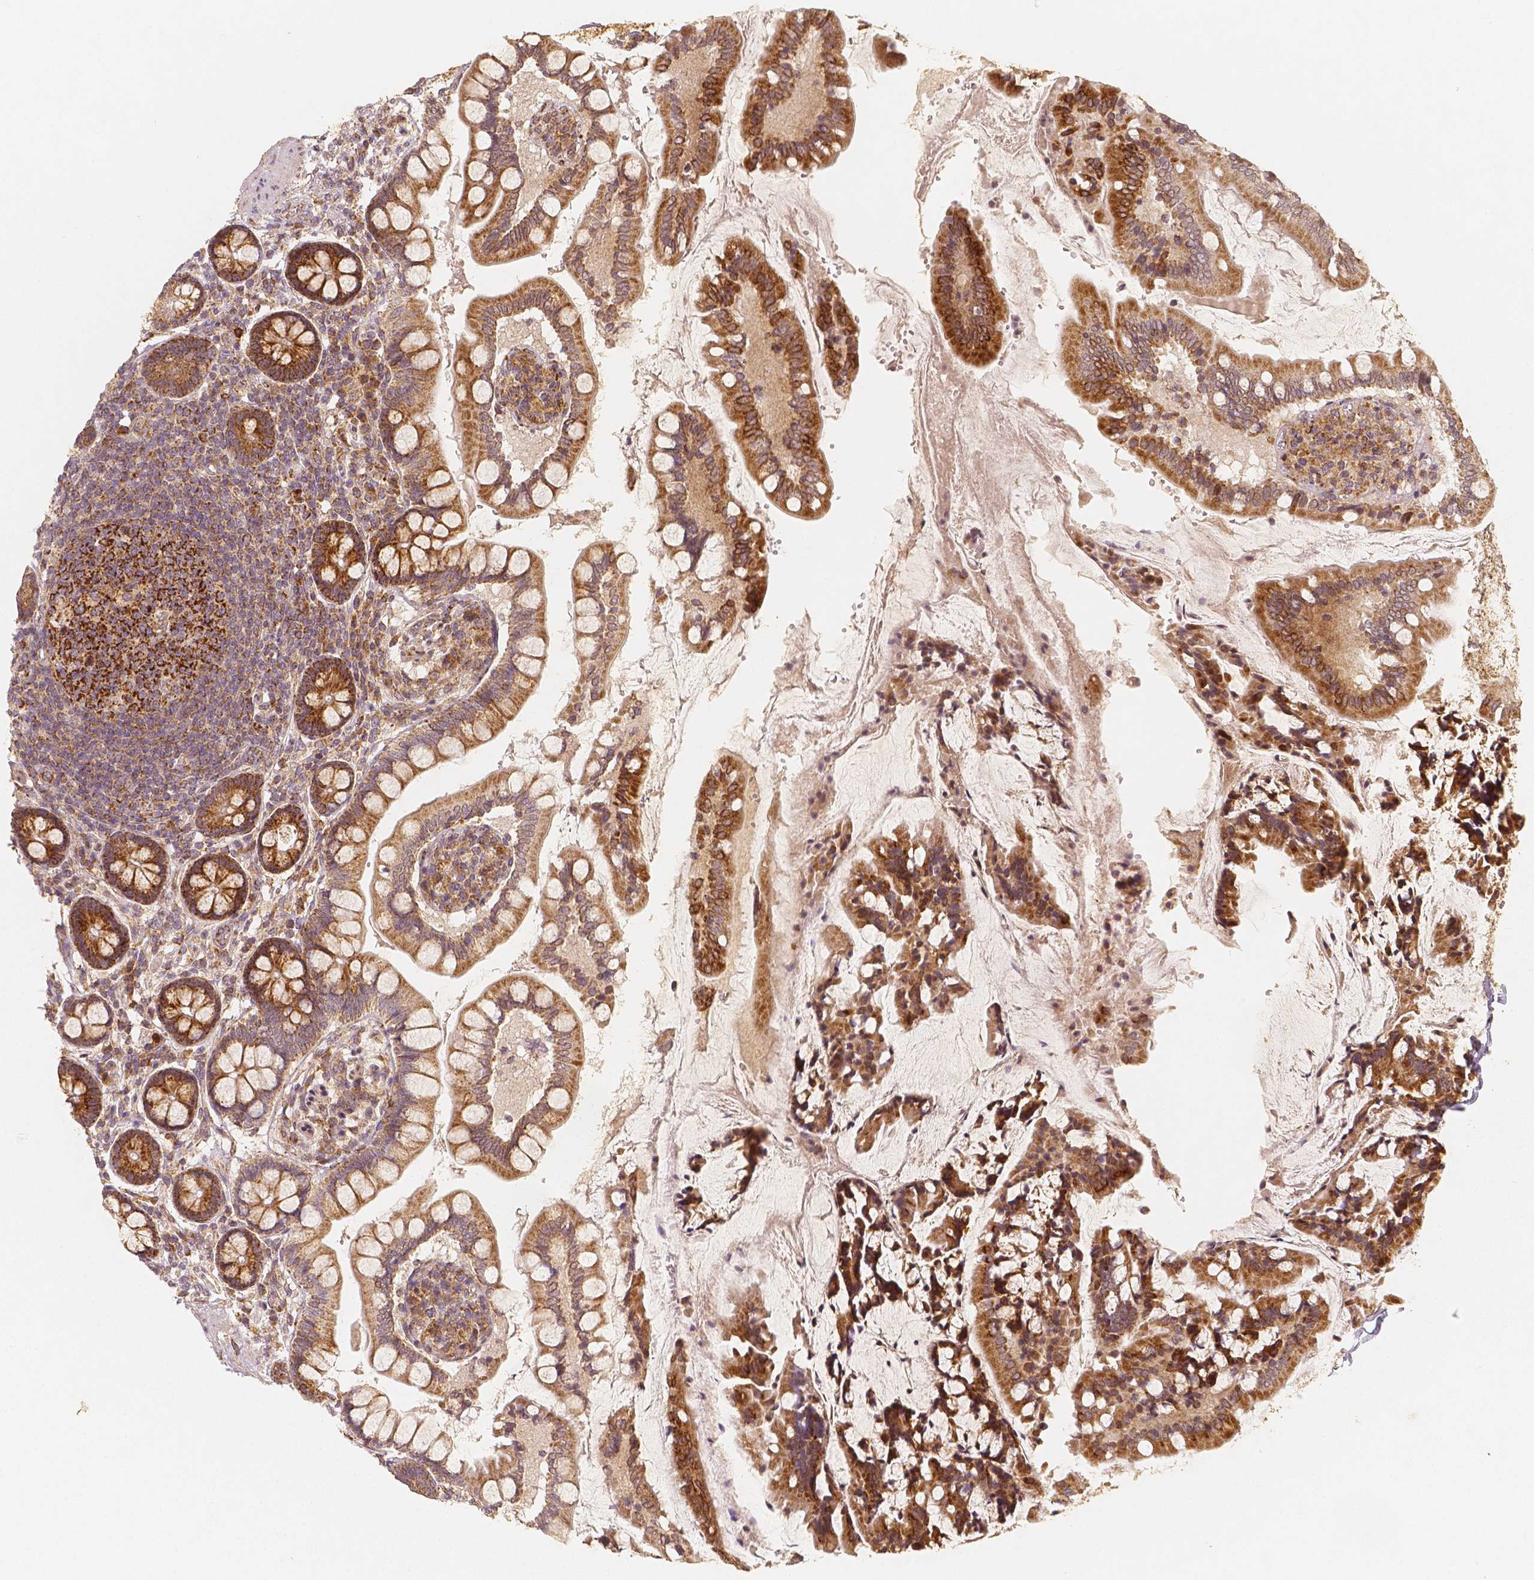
{"staining": {"intensity": "moderate", "quantity": ">75%", "location": "cytoplasmic/membranous"}, "tissue": "small intestine", "cell_type": "Glandular cells", "image_type": "normal", "snomed": [{"axis": "morphology", "description": "Normal tissue, NOS"}, {"axis": "topography", "description": "Small intestine"}], "caption": "A photomicrograph of human small intestine stained for a protein demonstrates moderate cytoplasmic/membranous brown staining in glandular cells. (DAB IHC with brightfield microscopy, high magnification).", "gene": "PGAM5", "patient": {"sex": "female", "age": 56}}